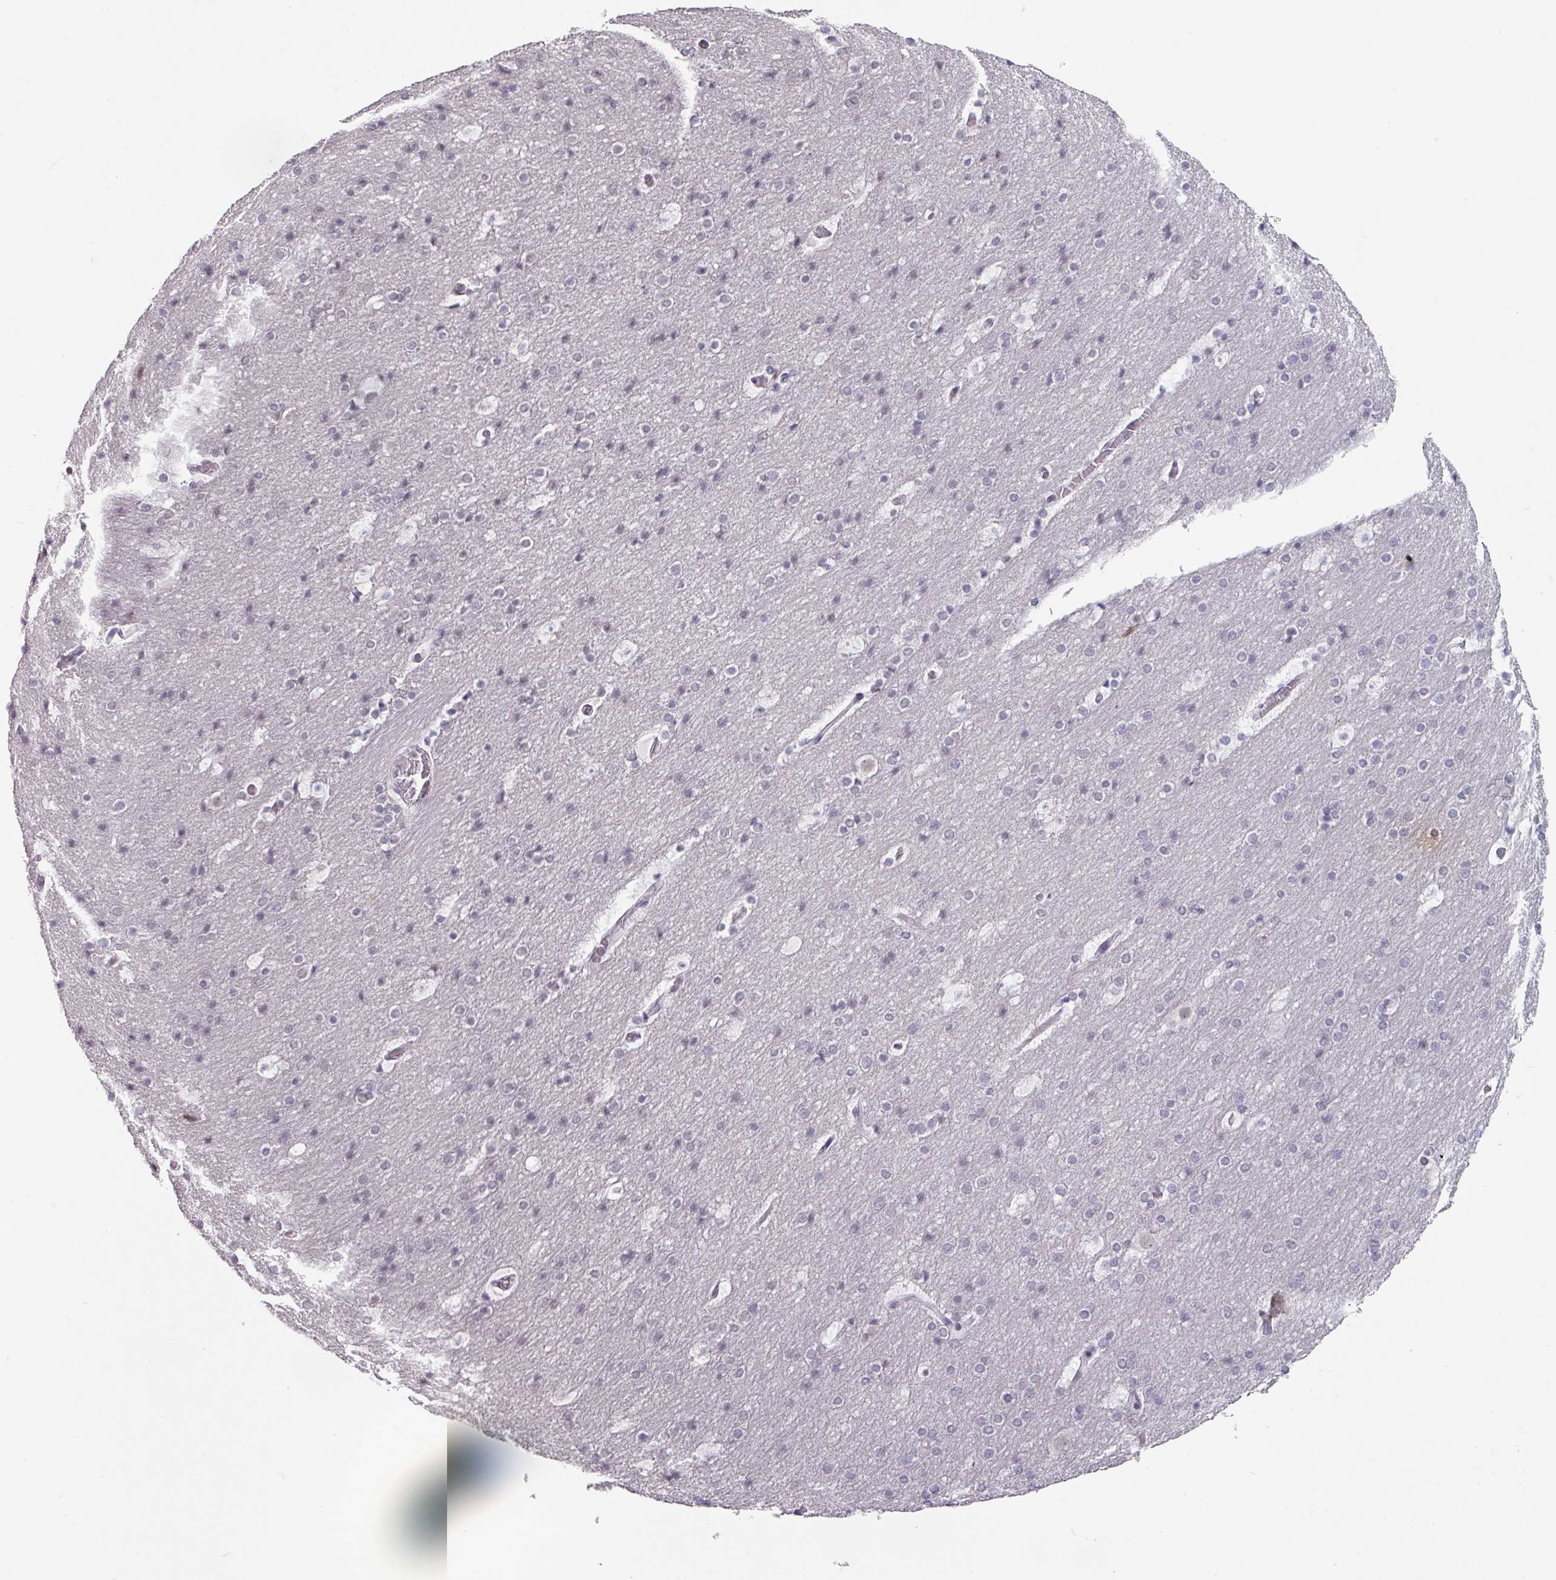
{"staining": {"intensity": "negative", "quantity": "none", "location": "none"}, "tissue": "cerebral cortex", "cell_type": "Endothelial cells", "image_type": "normal", "snomed": [{"axis": "morphology", "description": "Normal tissue, NOS"}, {"axis": "topography", "description": "Cerebral cortex"}], "caption": "This is a photomicrograph of immunohistochemistry (IHC) staining of normal cerebral cortex, which shows no expression in endothelial cells.", "gene": "SPRR1A", "patient": {"sex": "male", "age": 57}}